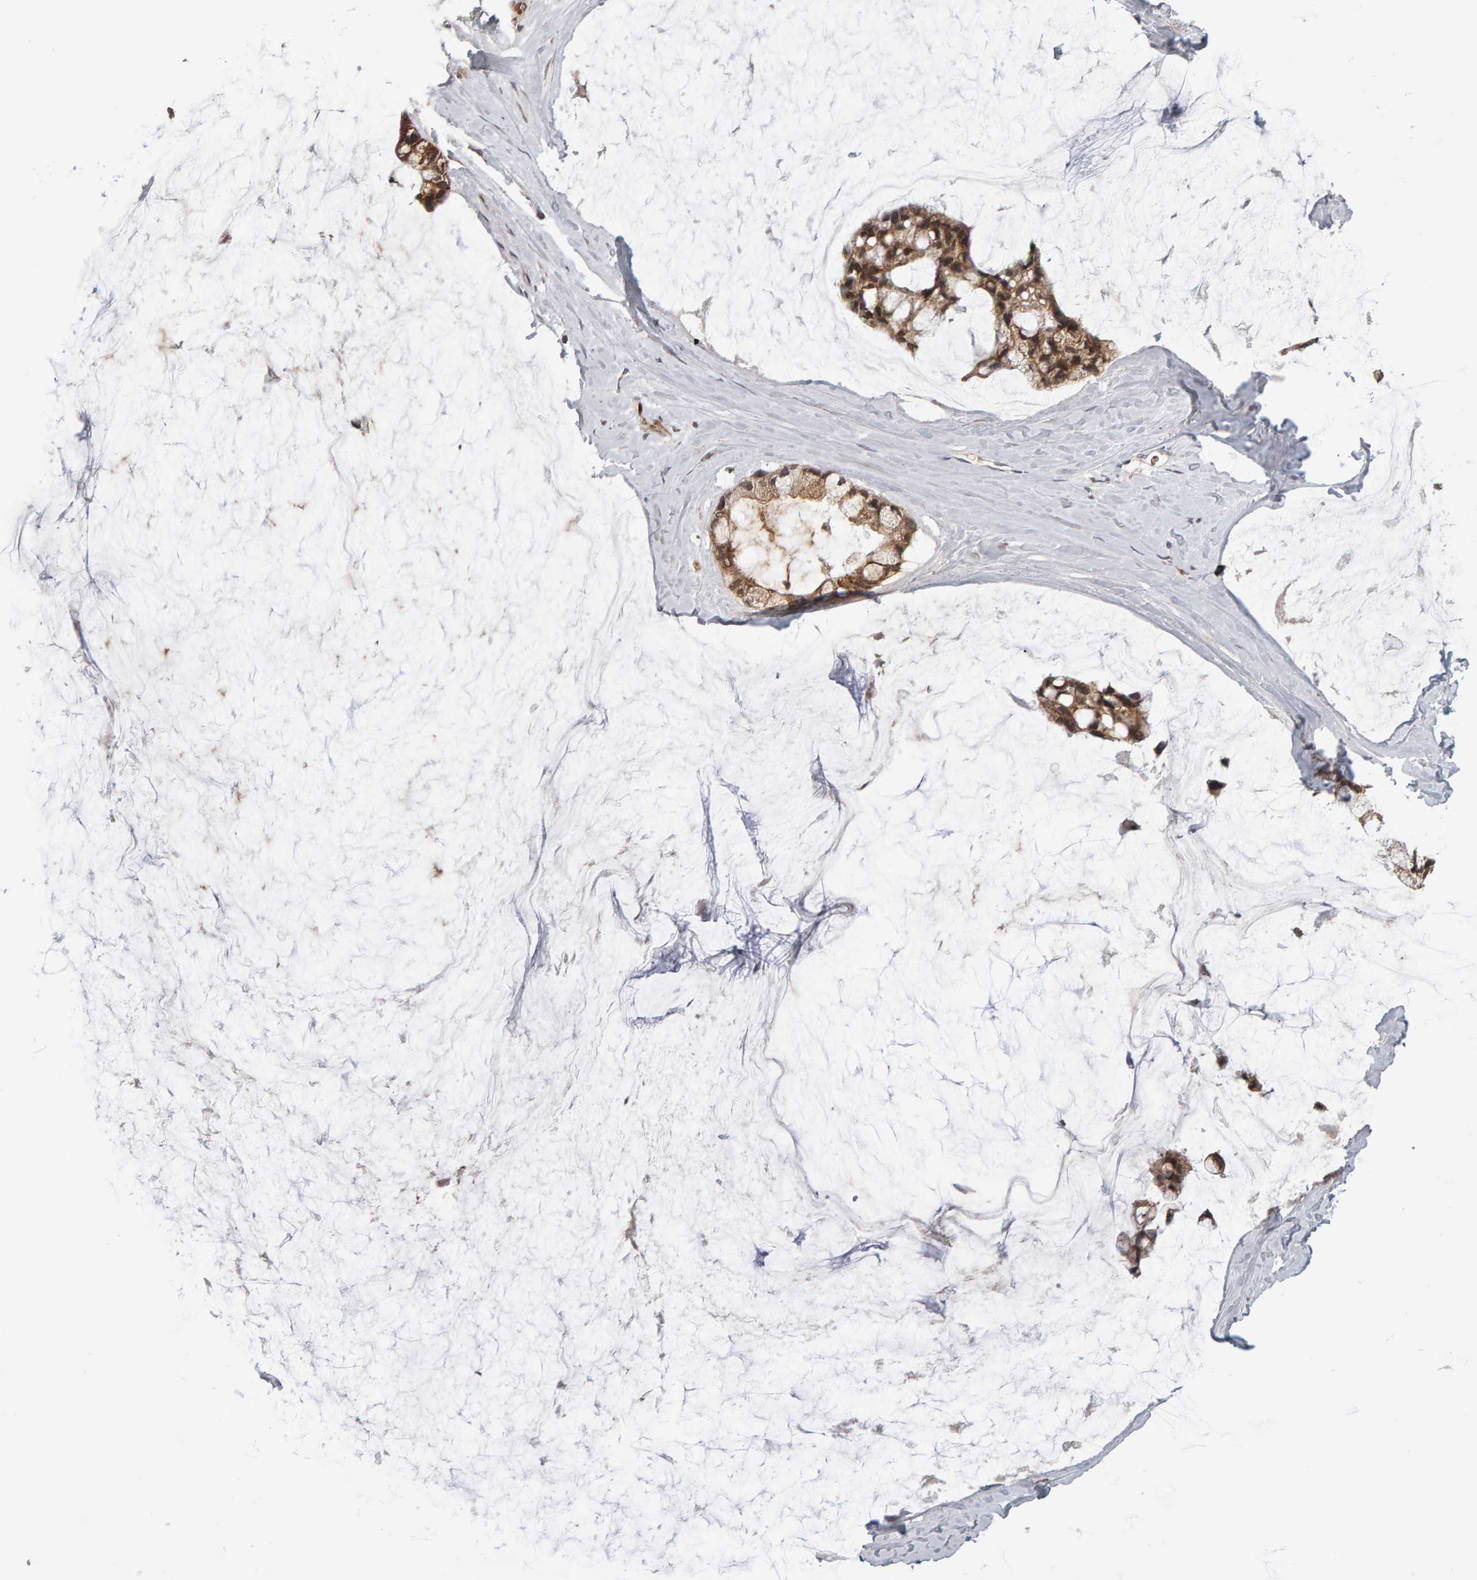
{"staining": {"intensity": "moderate", "quantity": ">75%", "location": "cytoplasmic/membranous"}, "tissue": "ovarian cancer", "cell_type": "Tumor cells", "image_type": "cancer", "snomed": [{"axis": "morphology", "description": "Cystadenocarcinoma, mucinous, NOS"}, {"axis": "topography", "description": "Ovary"}], "caption": "Tumor cells demonstrate medium levels of moderate cytoplasmic/membranous positivity in approximately >75% of cells in ovarian cancer (mucinous cystadenocarcinoma).", "gene": "DAP3", "patient": {"sex": "female", "age": 39}}